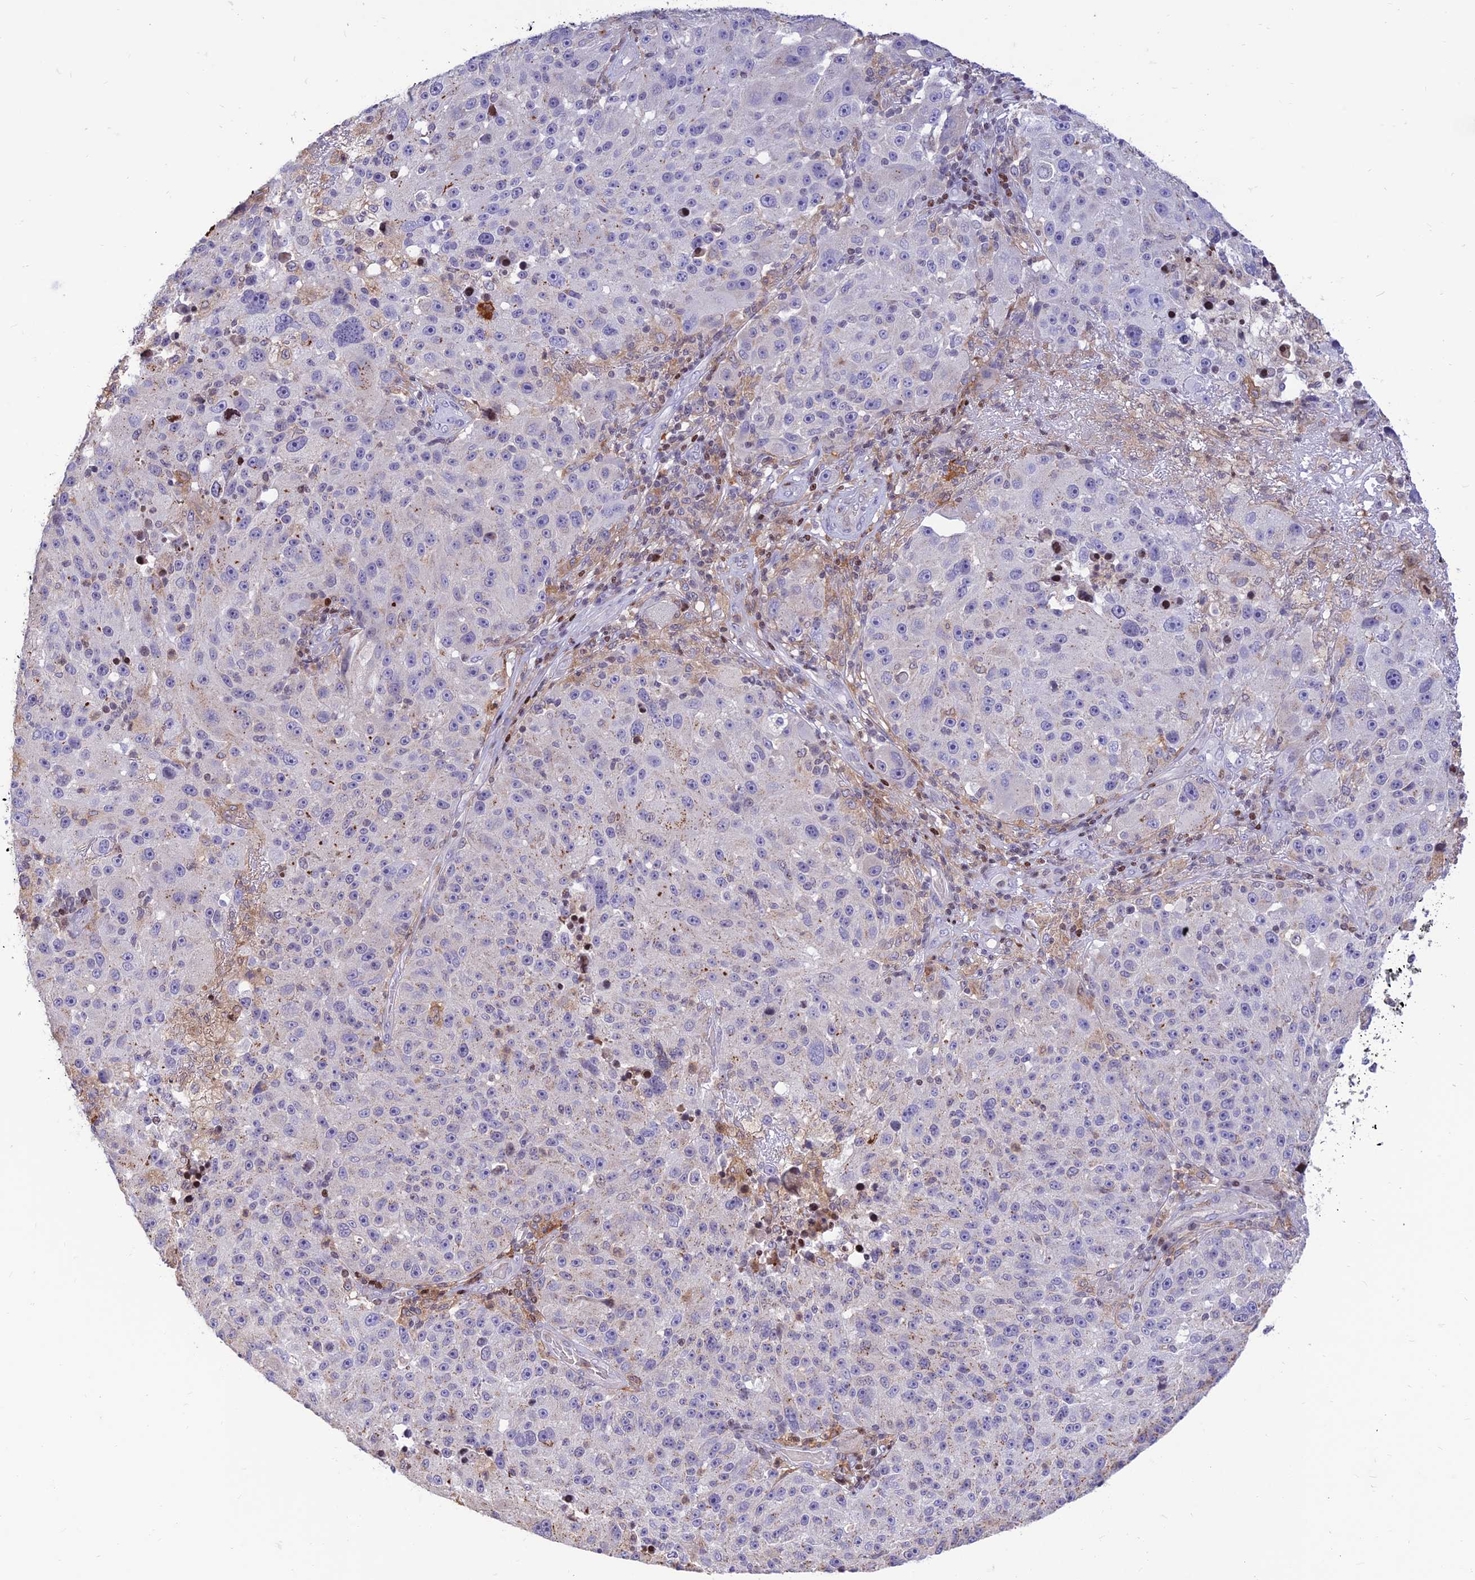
{"staining": {"intensity": "negative", "quantity": "none", "location": "none"}, "tissue": "melanoma", "cell_type": "Tumor cells", "image_type": "cancer", "snomed": [{"axis": "morphology", "description": "Malignant melanoma, NOS"}, {"axis": "topography", "description": "Skin"}], "caption": "This is a micrograph of immunohistochemistry staining of malignant melanoma, which shows no expression in tumor cells. (DAB (3,3'-diaminobenzidine) IHC with hematoxylin counter stain).", "gene": "FAM186B", "patient": {"sex": "male", "age": 53}}